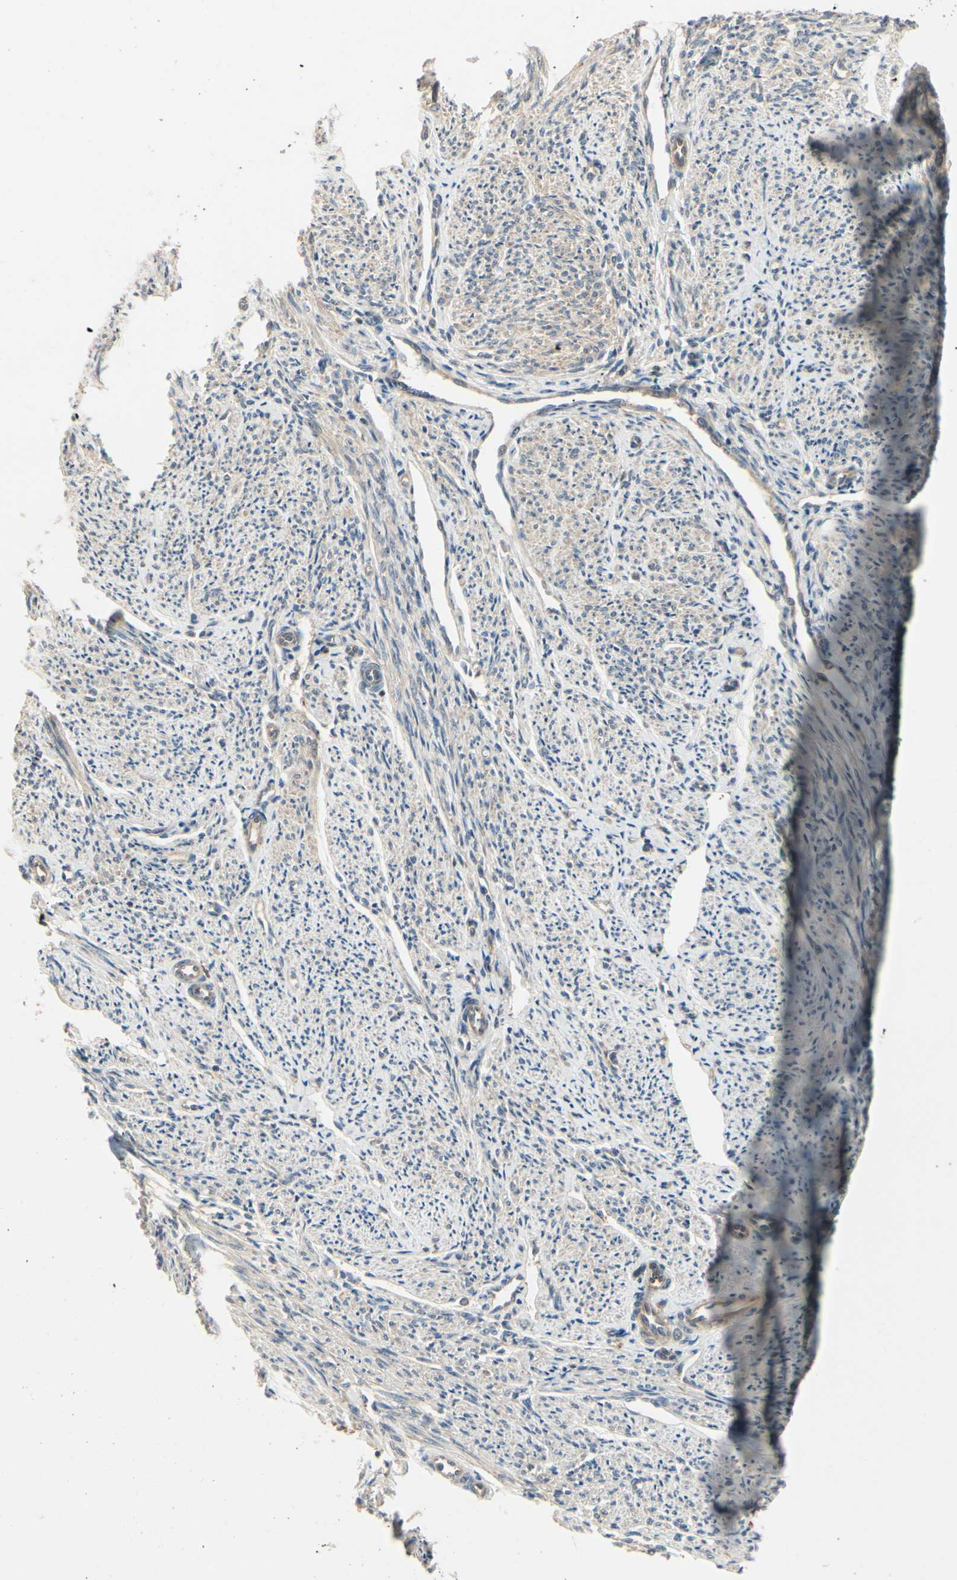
{"staining": {"intensity": "moderate", "quantity": ">75%", "location": "cytoplasmic/membranous"}, "tissue": "smooth muscle", "cell_type": "Smooth muscle cells", "image_type": "normal", "snomed": [{"axis": "morphology", "description": "Normal tissue, NOS"}, {"axis": "topography", "description": "Smooth muscle"}], "caption": "Protein staining by IHC displays moderate cytoplasmic/membranous staining in about >75% of smooth muscle cells in unremarkable smooth muscle. (DAB IHC, brown staining for protein, blue staining for nuclei).", "gene": "RNF14", "patient": {"sex": "female", "age": 65}}